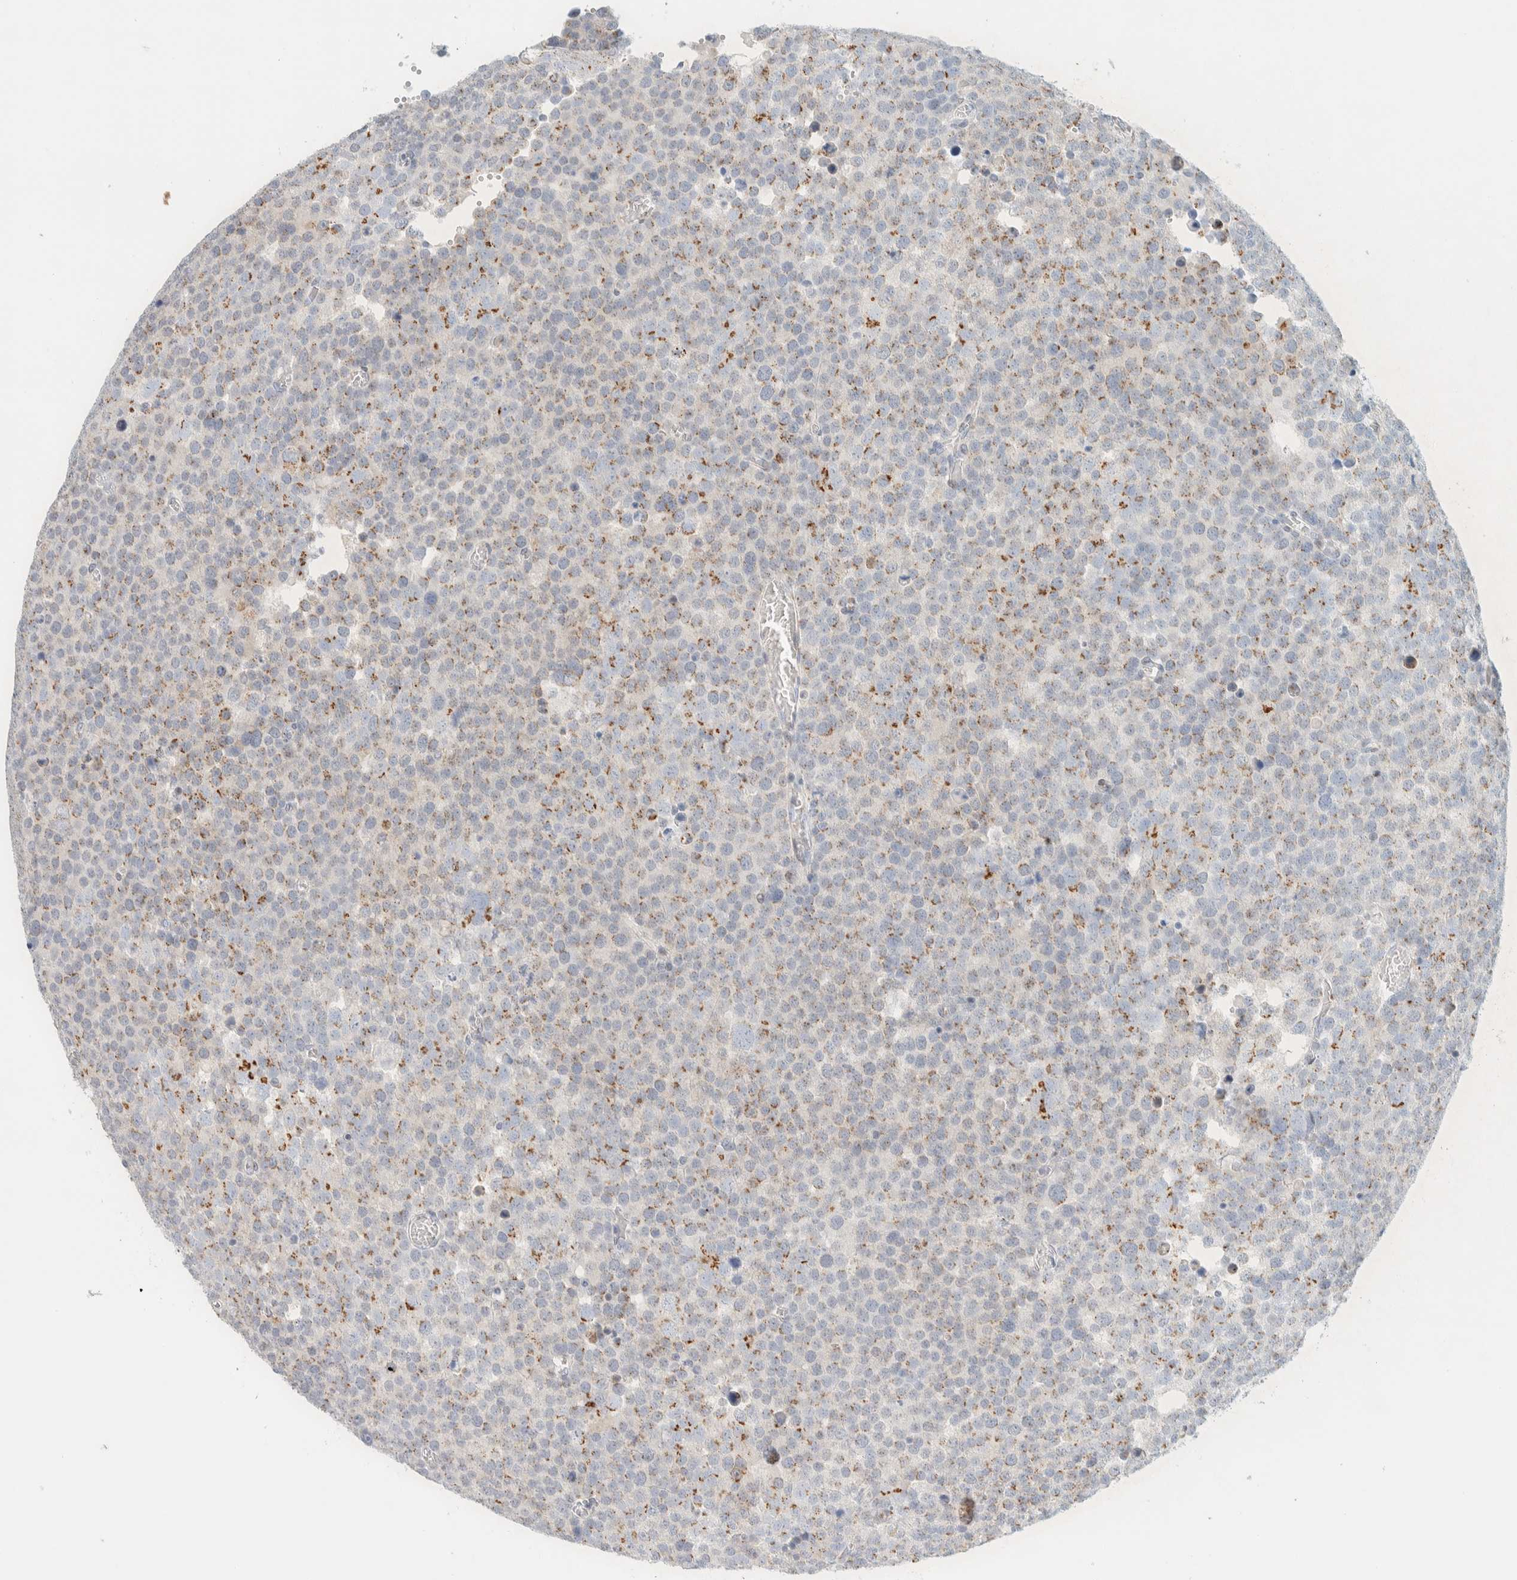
{"staining": {"intensity": "moderate", "quantity": "25%-75%", "location": "cytoplasmic/membranous"}, "tissue": "testis cancer", "cell_type": "Tumor cells", "image_type": "cancer", "snomed": [{"axis": "morphology", "description": "Seminoma, NOS"}, {"axis": "topography", "description": "Testis"}], "caption": "Immunohistochemical staining of human testis seminoma exhibits moderate cytoplasmic/membranous protein positivity in approximately 25%-75% of tumor cells.", "gene": "SPNS3", "patient": {"sex": "male", "age": 71}}